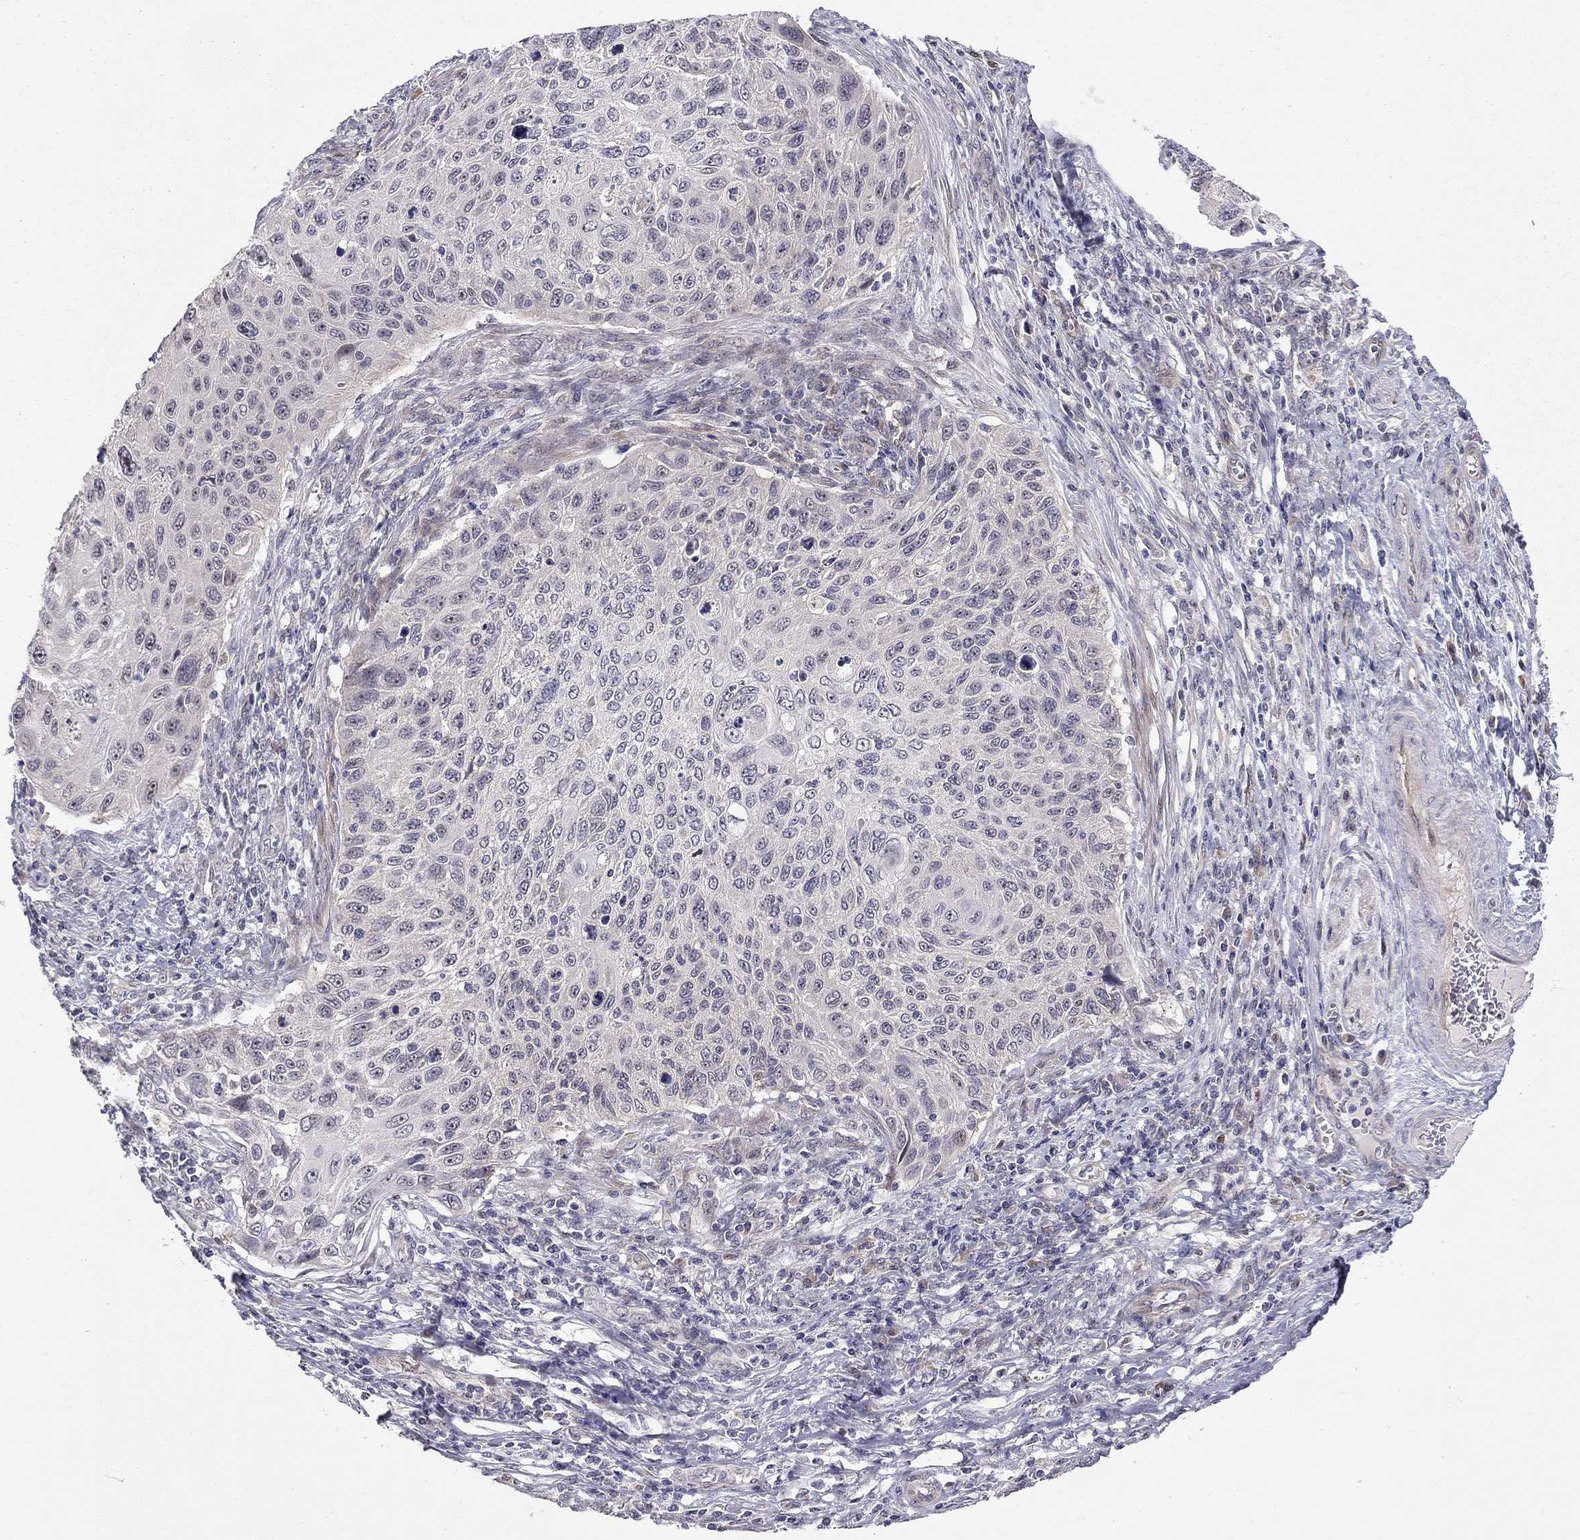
{"staining": {"intensity": "negative", "quantity": "none", "location": "none"}, "tissue": "cervical cancer", "cell_type": "Tumor cells", "image_type": "cancer", "snomed": [{"axis": "morphology", "description": "Squamous cell carcinoma, NOS"}, {"axis": "topography", "description": "Cervix"}], "caption": "DAB immunohistochemical staining of squamous cell carcinoma (cervical) displays no significant staining in tumor cells.", "gene": "STXBP6", "patient": {"sex": "female", "age": 70}}